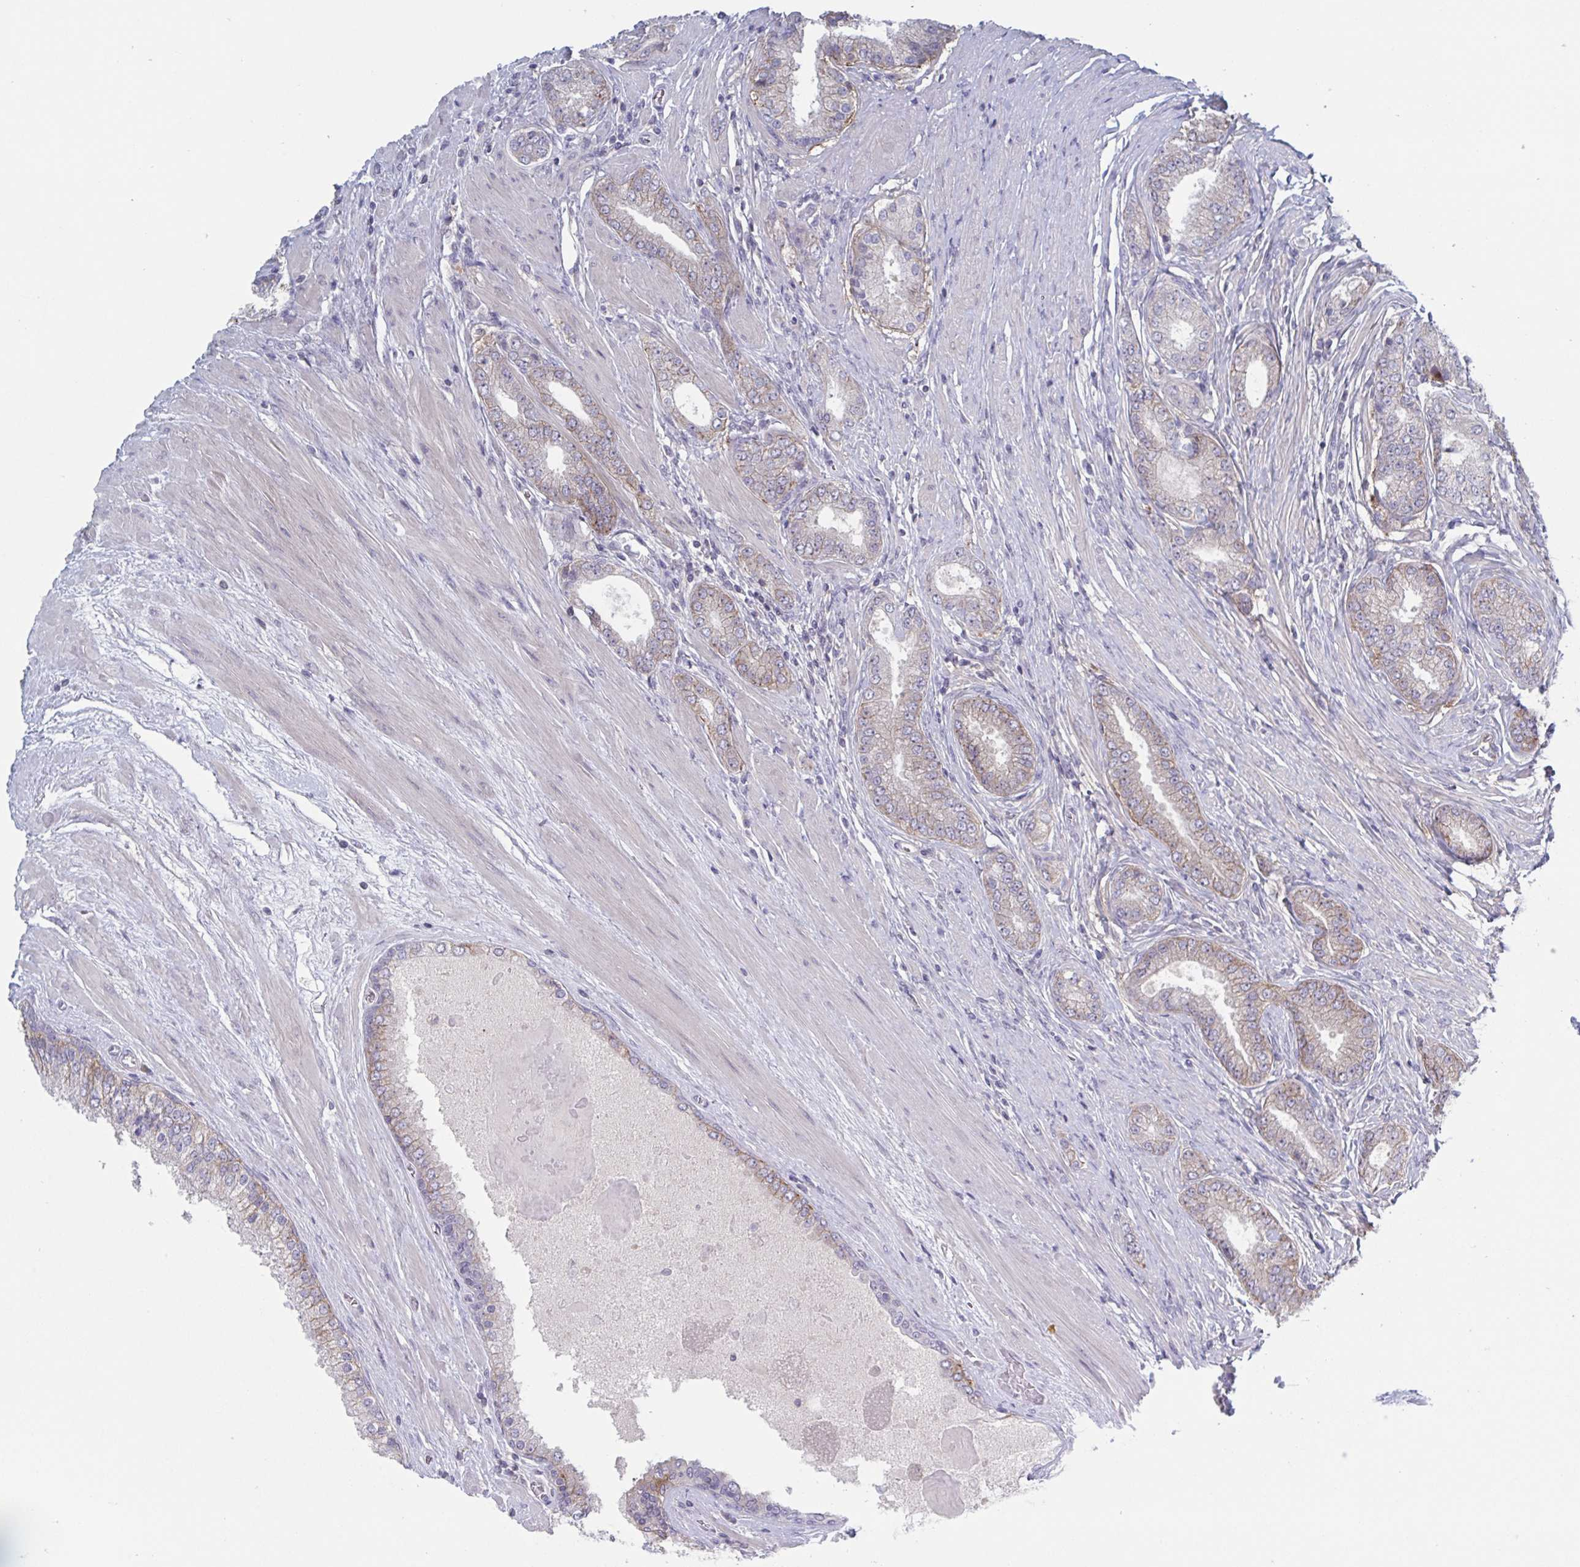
{"staining": {"intensity": "weak", "quantity": "25%-75%", "location": "cytoplasmic/membranous"}, "tissue": "prostate cancer", "cell_type": "Tumor cells", "image_type": "cancer", "snomed": [{"axis": "morphology", "description": "Adenocarcinoma, High grade"}, {"axis": "topography", "description": "Prostate"}], "caption": "Prostate high-grade adenocarcinoma stained for a protein shows weak cytoplasmic/membranous positivity in tumor cells.", "gene": "STK26", "patient": {"sex": "male", "age": 67}}